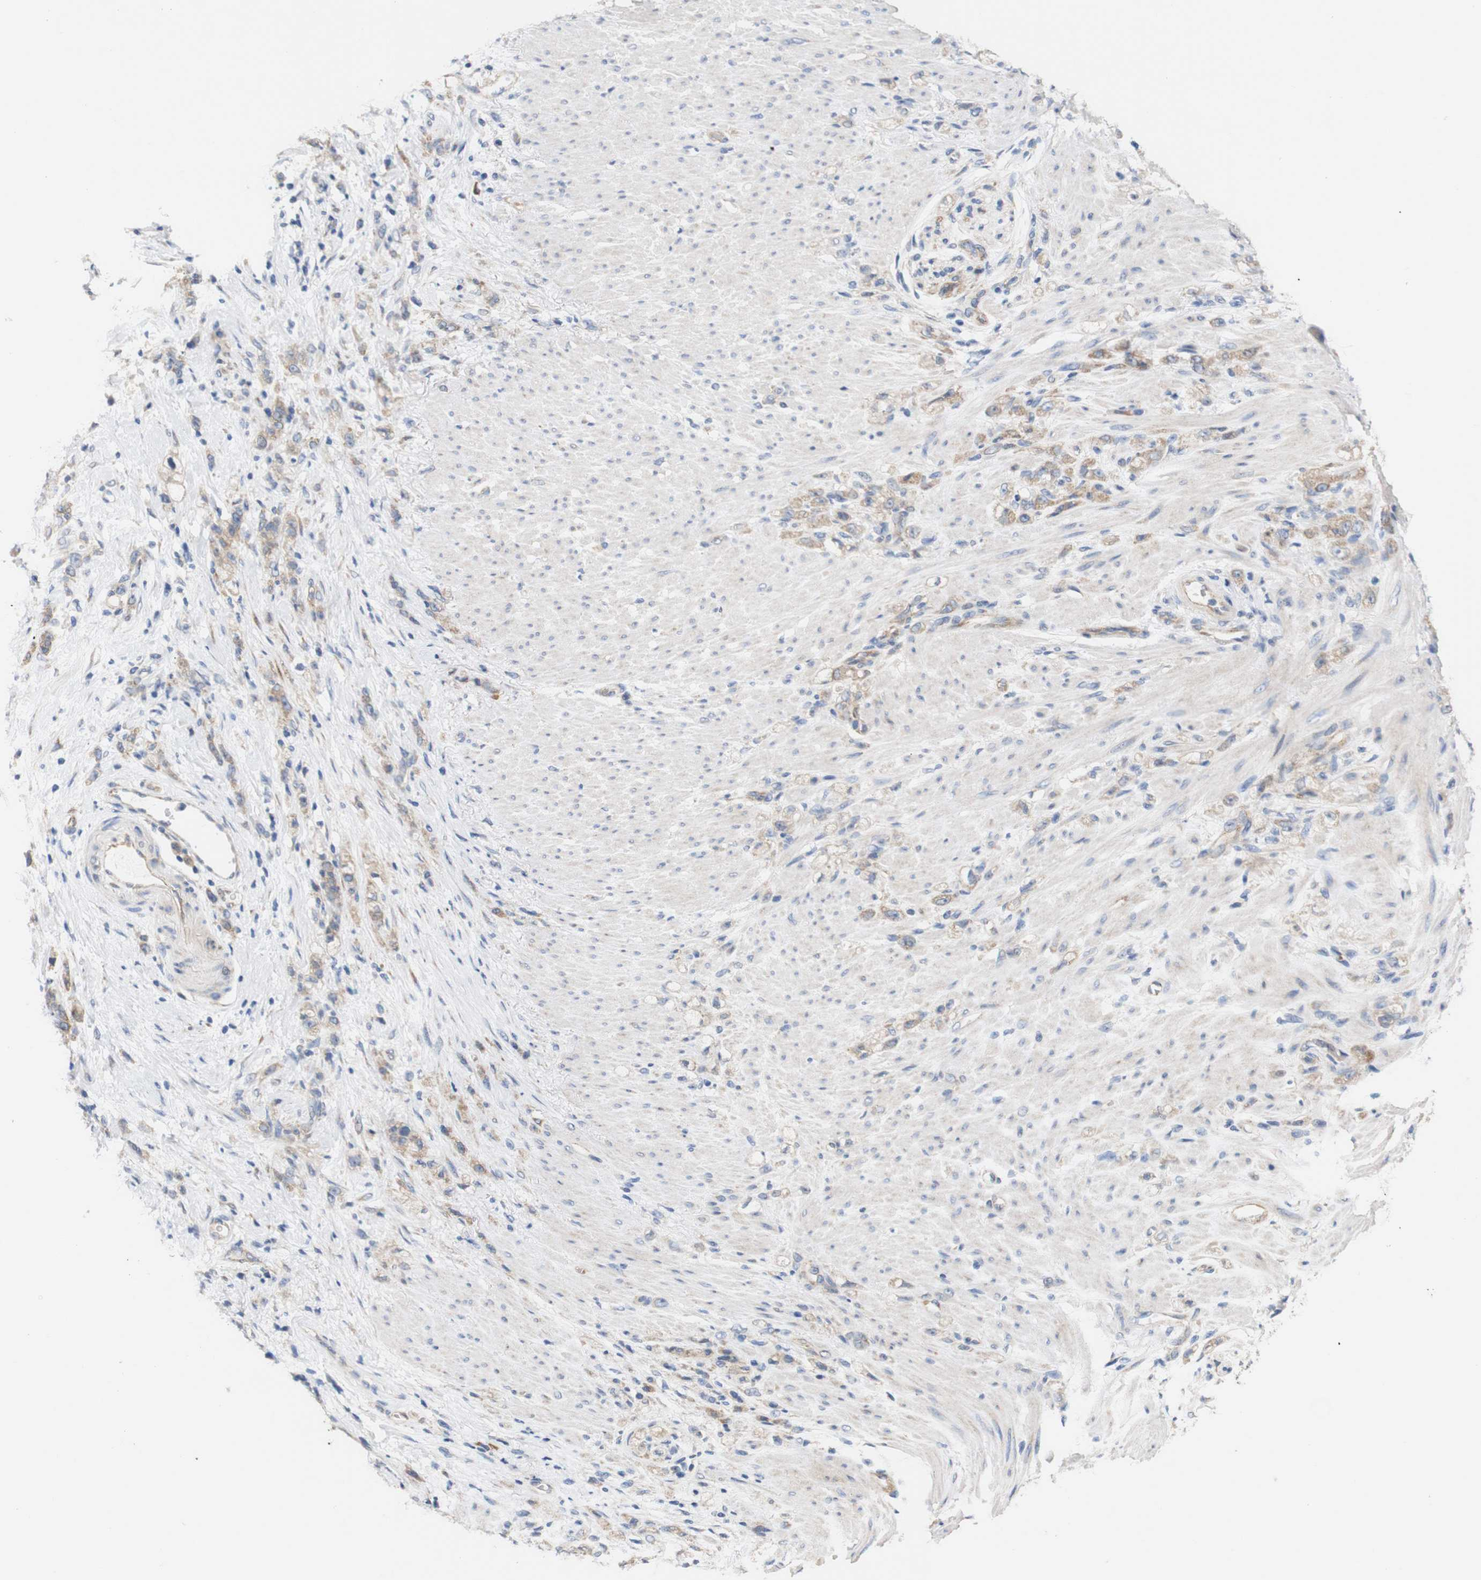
{"staining": {"intensity": "moderate", "quantity": ">75%", "location": "cytoplasmic/membranous"}, "tissue": "stomach cancer", "cell_type": "Tumor cells", "image_type": "cancer", "snomed": [{"axis": "morphology", "description": "Adenocarcinoma, NOS"}, {"axis": "topography", "description": "Stomach"}], "caption": "Immunohistochemistry (IHC) histopathology image of human stomach adenocarcinoma stained for a protein (brown), which exhibits medium levels of moderate cytoplasmic/membranous expression in about >75% of tumor cells.", "gene": "TRIM5", "patient": {"sex": "male", "age": 82}}